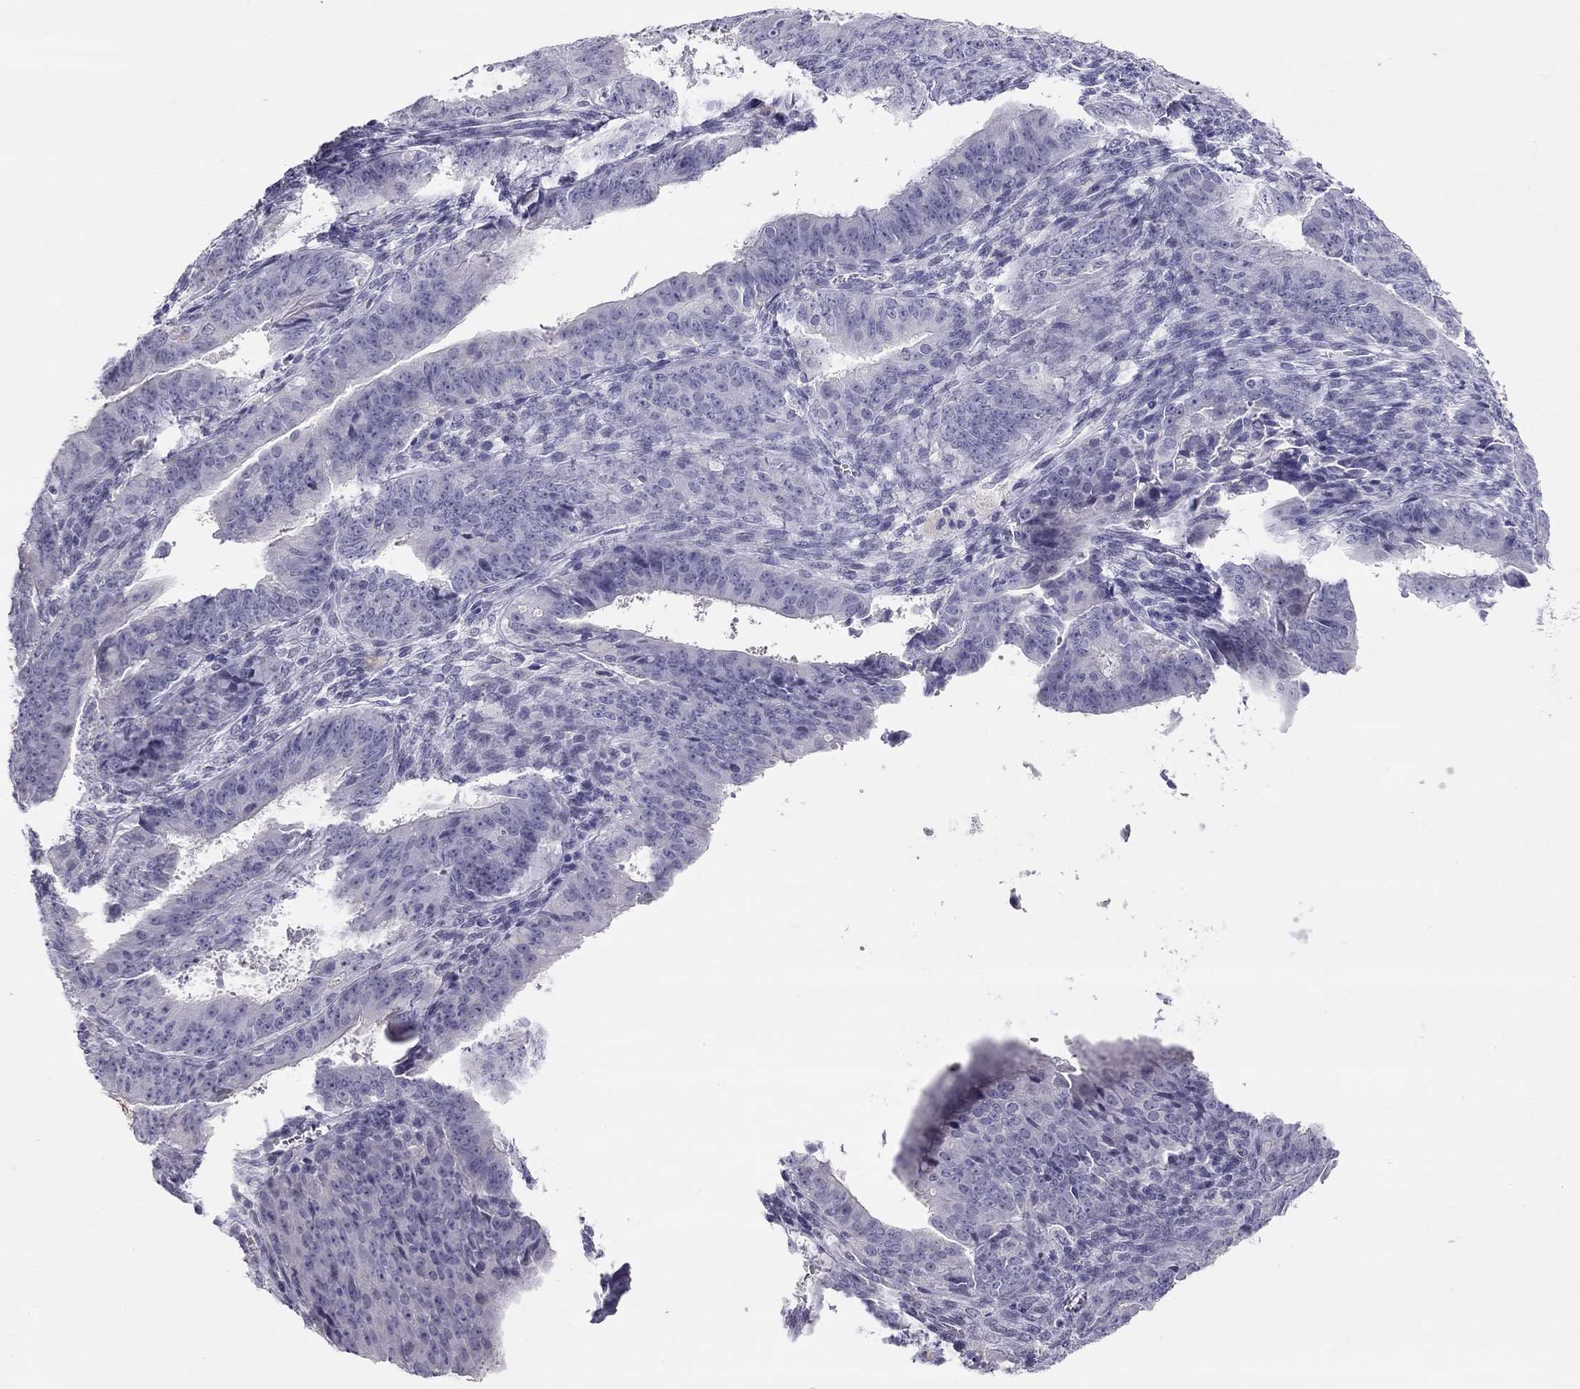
{"staining": {"intensity": "negative", "quantity": "none", "location": "none"}, "tissue": "ovarian cancer", "cell_type": "Tumor cells", "image_type": "cancer", "snomed": [{"axis": "morphology", "description": "Carcinoma, endometroid"}, {"axis": "topography", "description": "Ovary"}], "caption": "DAB (3,3'-diaminobenzidine) immunohistochemical staining of ovarian cancer shows no significant positivity in tumor cells. (DAB (3,3'-diaminobenzidine) IHC, high magnification).", "gene": "KCNV2", "patient": {"sex": "female", "age": 42}}